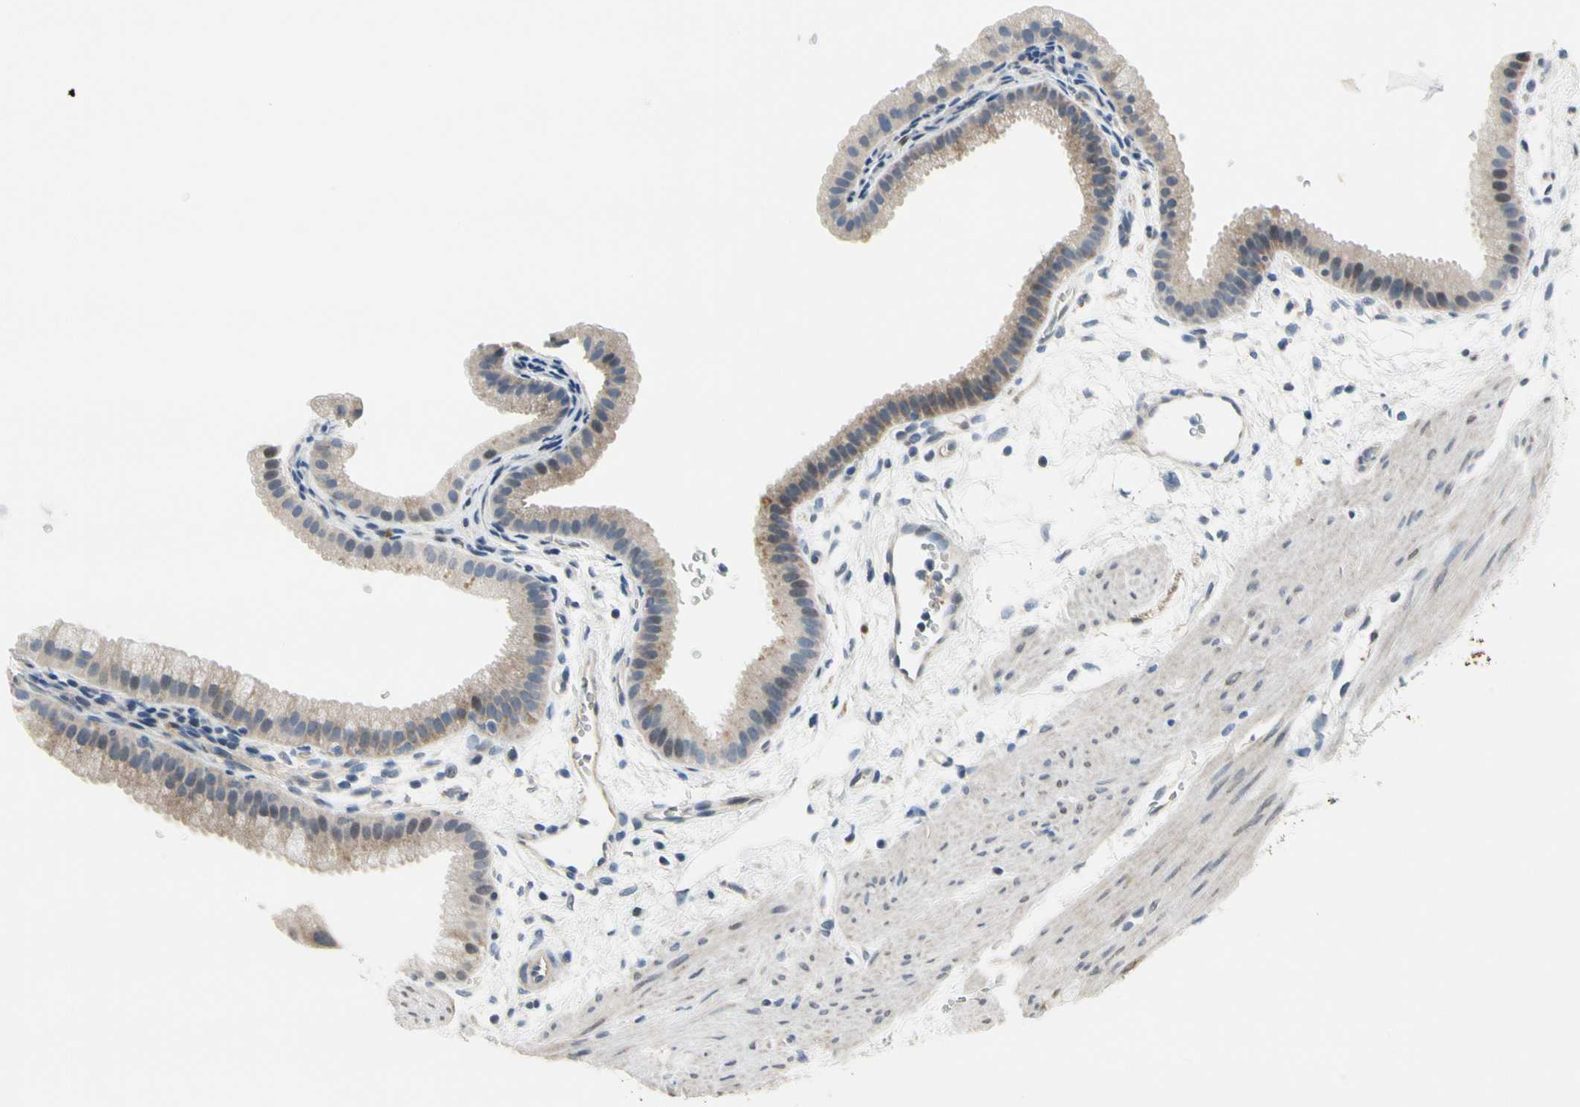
{"staining": {"intensity": "weak", "quantity": "<25%", "location": "cytoplasmic/membranous"}, "tissue": "gallbladder", "cell_type": "Glandular cells", "image_type": "normal", "snomed": [{"axis": "morphology", "description": "Normal tissue, NOS"}, {"axis": "topography", "description": "Gallbladder"}], "caption": "High power microscopy image of an IHC photomicrograph of unremarkable gallbladder, revealing no significant positivity in glandular cells.", "gene": "NFASC", "patient": {"sex": "female", "age": 64}}